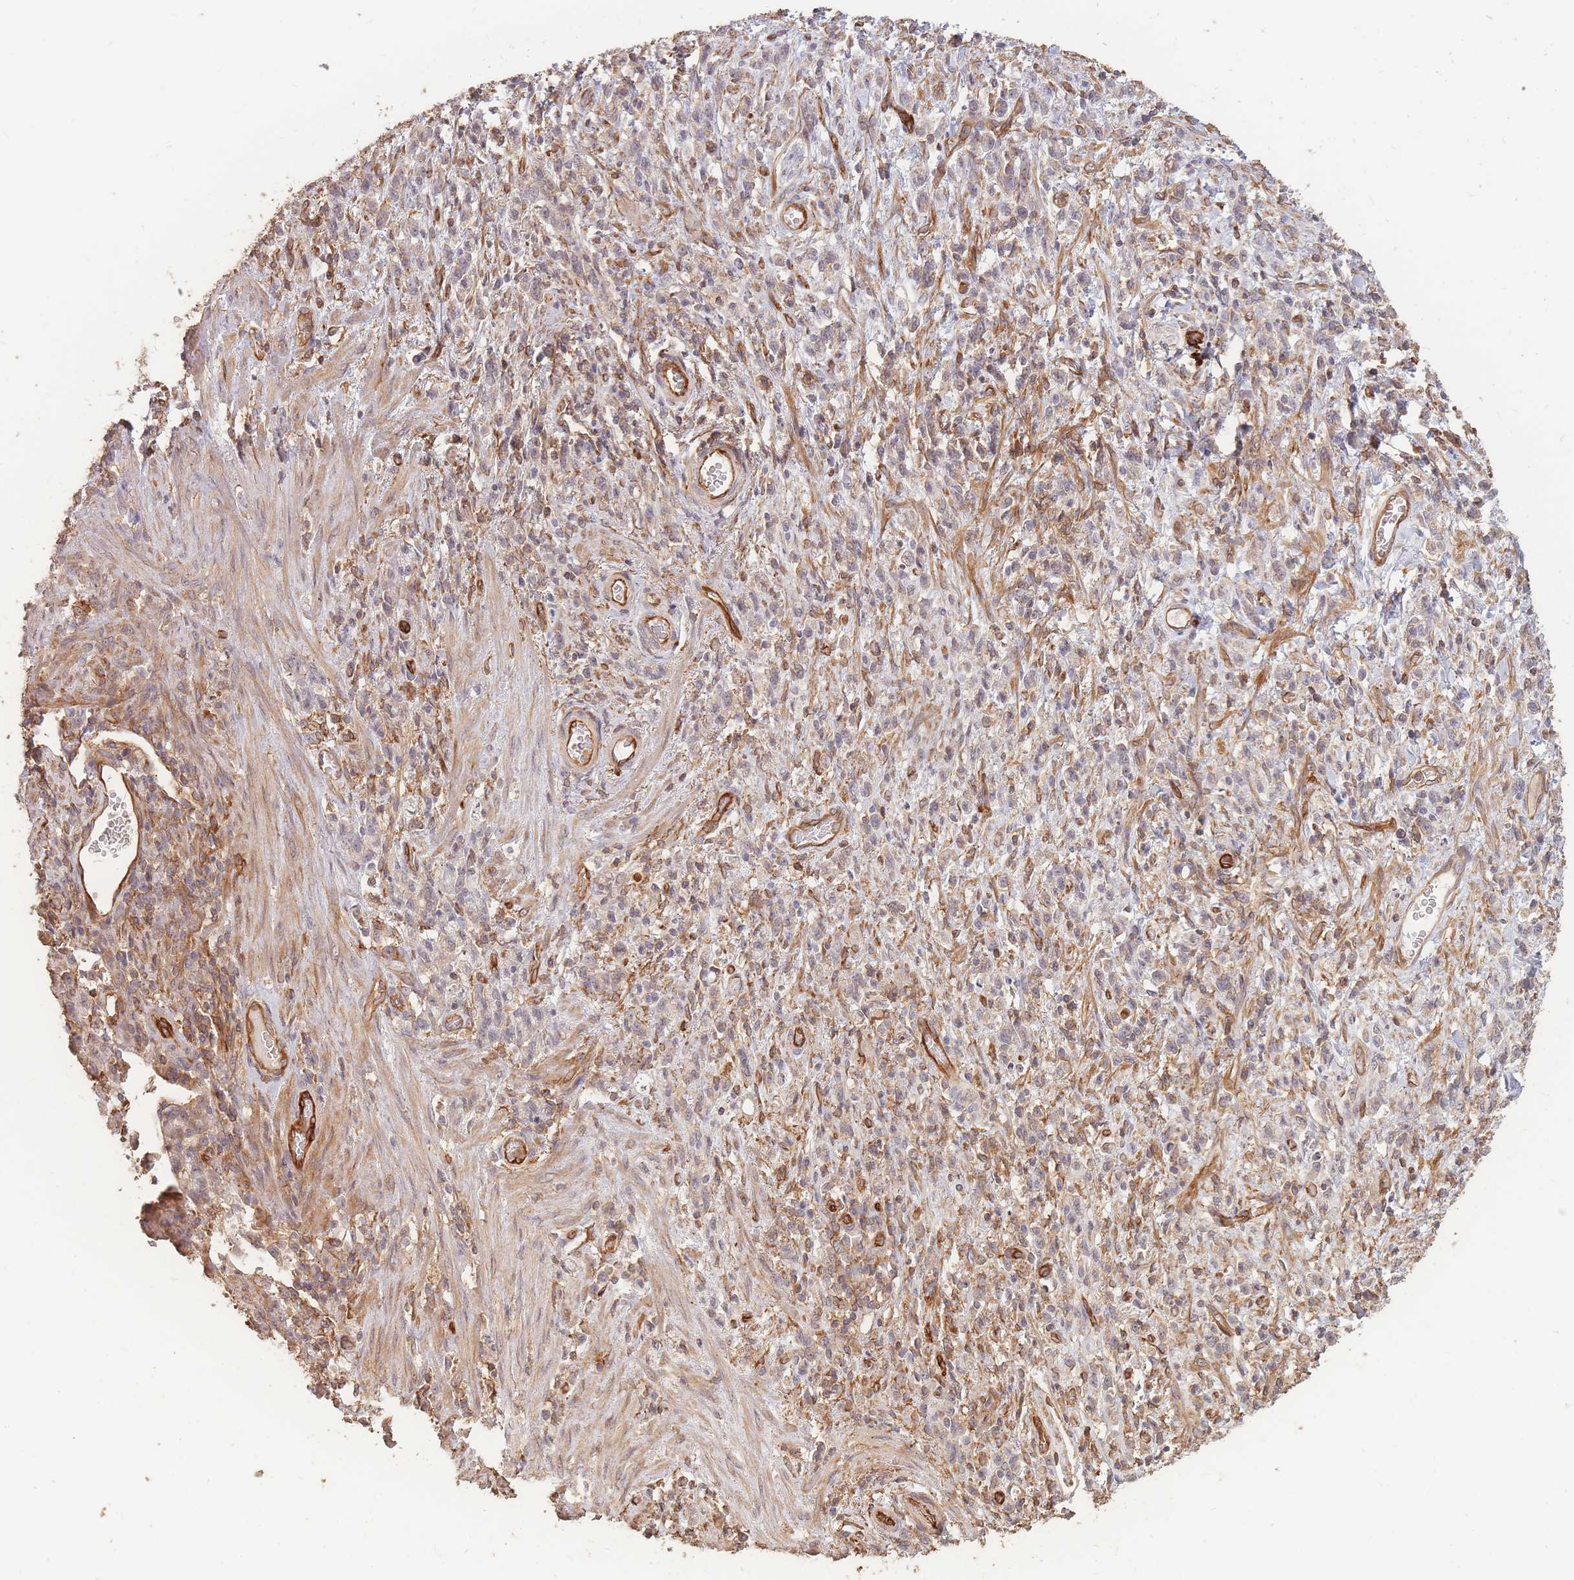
{"staining": {"intensity": "weak", "quantity": "<25%", "location": "cytoplasmic/membranous"}, "tissue": "stomach cancer", "cell_type": "Tumor cells", "image_type": "cancer", "snomed": [{"axis": "morphology", "description": "Adenocarcinoma, NOS"}, {"axis": "topography", "description": "Stomach"}], "caption": "Tumor cells show no significant protein expression in stomach cancer (adenocarcinoma). The staining was performed using DAB to visualize the protein expression in brown, while the nuclei were stained in blue with hematoxylin (Magnification: 20x).", "gene": "PLS3", "patient": {"sex": "male", "age": 77}}